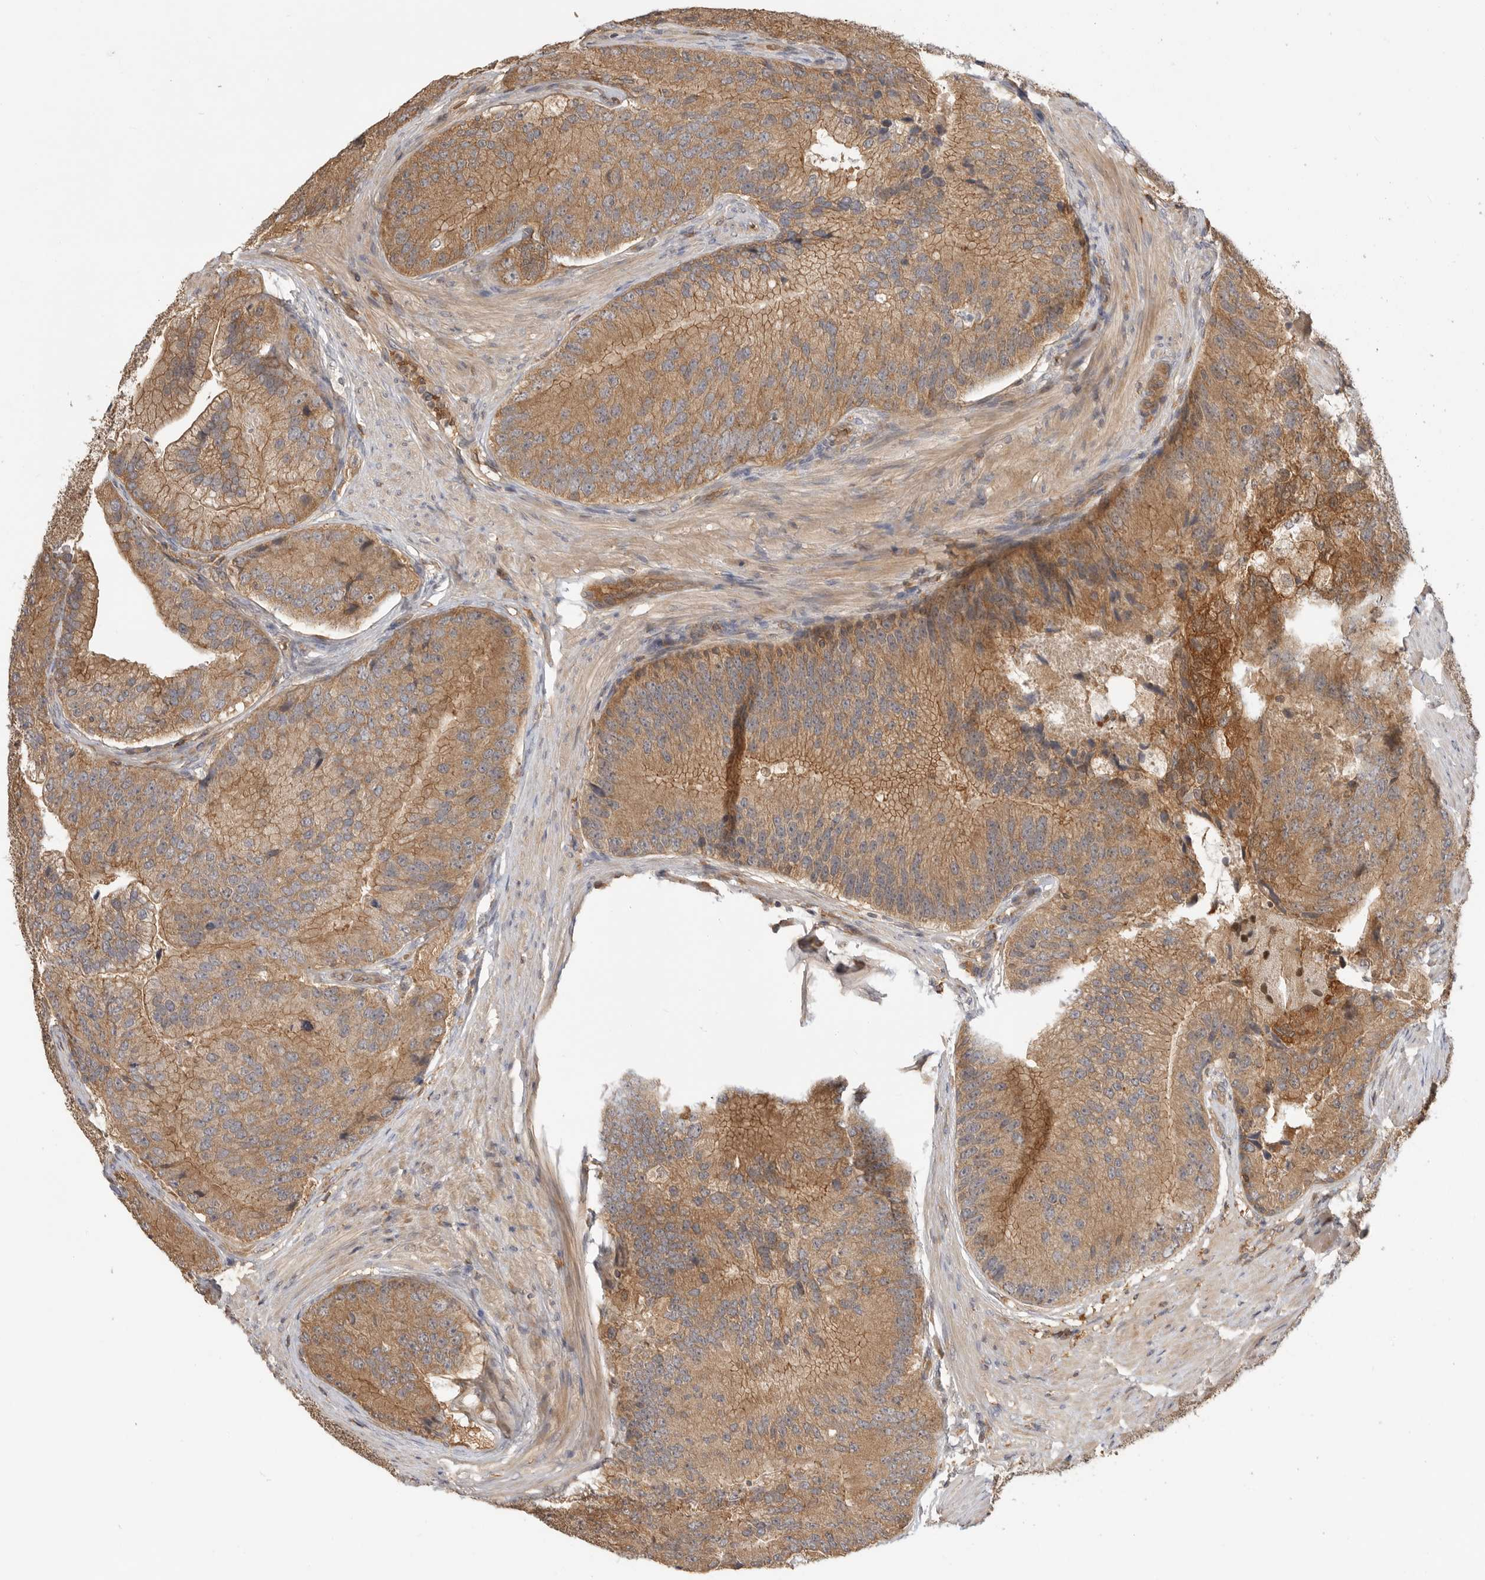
{"staining": {"intensity": "moderate", "quantity": ">75%", "location": "cytoplasmic/membranous"}, "tissue": "prostate cancer", "cell_type": "Tumor cells", "image_type": "cancer", "snomed": [{"axis": "morphology", "description": "Adenocarcinoma, High grade"}, {"axis": "topography", "description": "Prostate"}], "caption": "Immunohistochemical staining of human prostate high-grade adenocarcinoma displays medium levels of moderate cytoplasmic/membranous protein positivity in approximately >75% of tumor cells. (brown staining indicates protein expression, while blue staining denotes nuclei).", "gene": "CLDN12", "patient": {"sex": "male", "age": 70}}